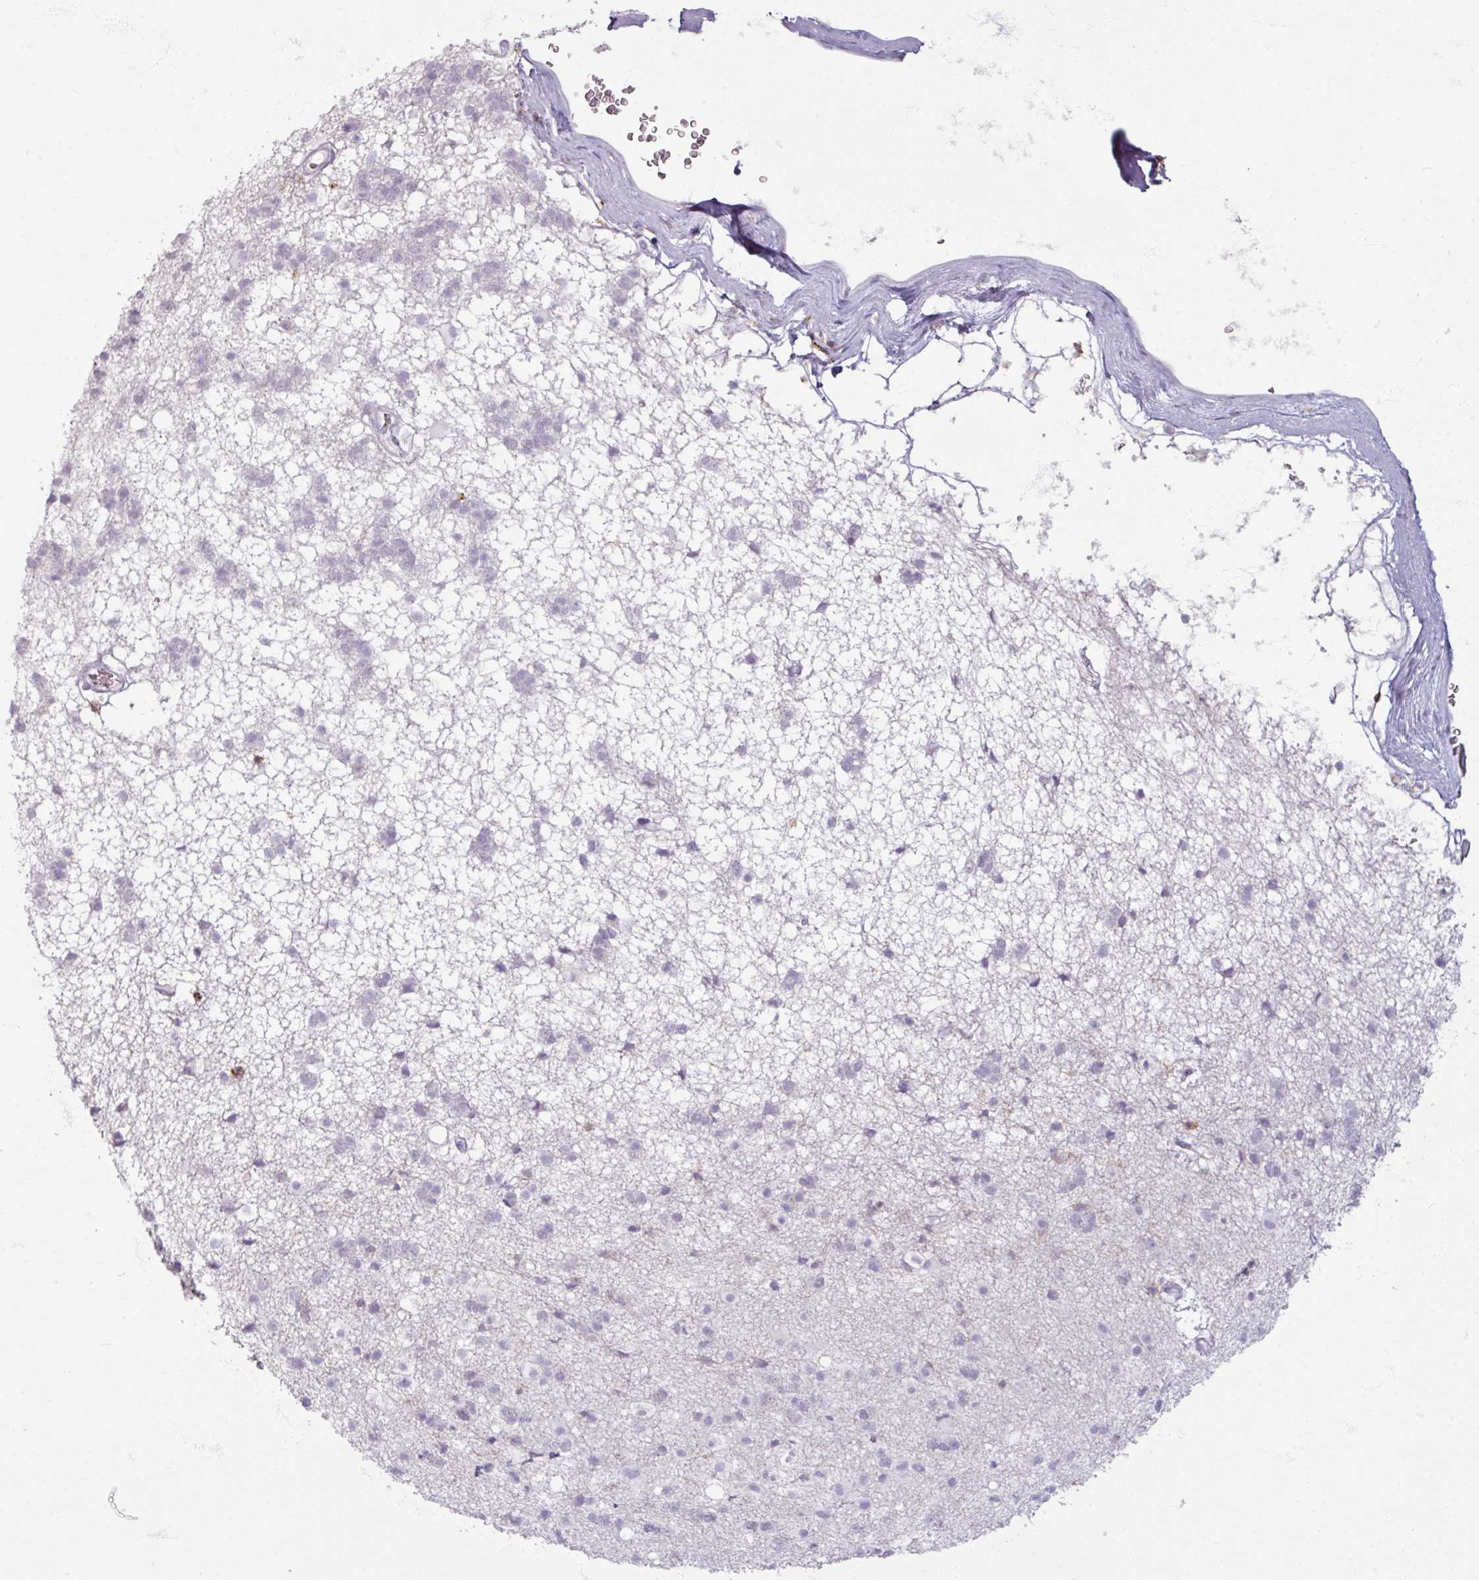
{"staining": {"intensity": "negative", "quantity": "none", "location": "none"}, "tissue": "caudate", "cell_type": "Glial cells", "image_type": "normal", "snomed": [{"axis": "morphology", "description": "Normal tissue, NOS"}, {"axis": "topography", "description": "Lateral ventricle wall"}], "caption": "Immunohistochemistry histopathology image of benign human caudate stained for a protein (brown), which displays no expression in glial cells.", "gene": "PTPRC", "patient": {"sex": "male", "age": 58}}